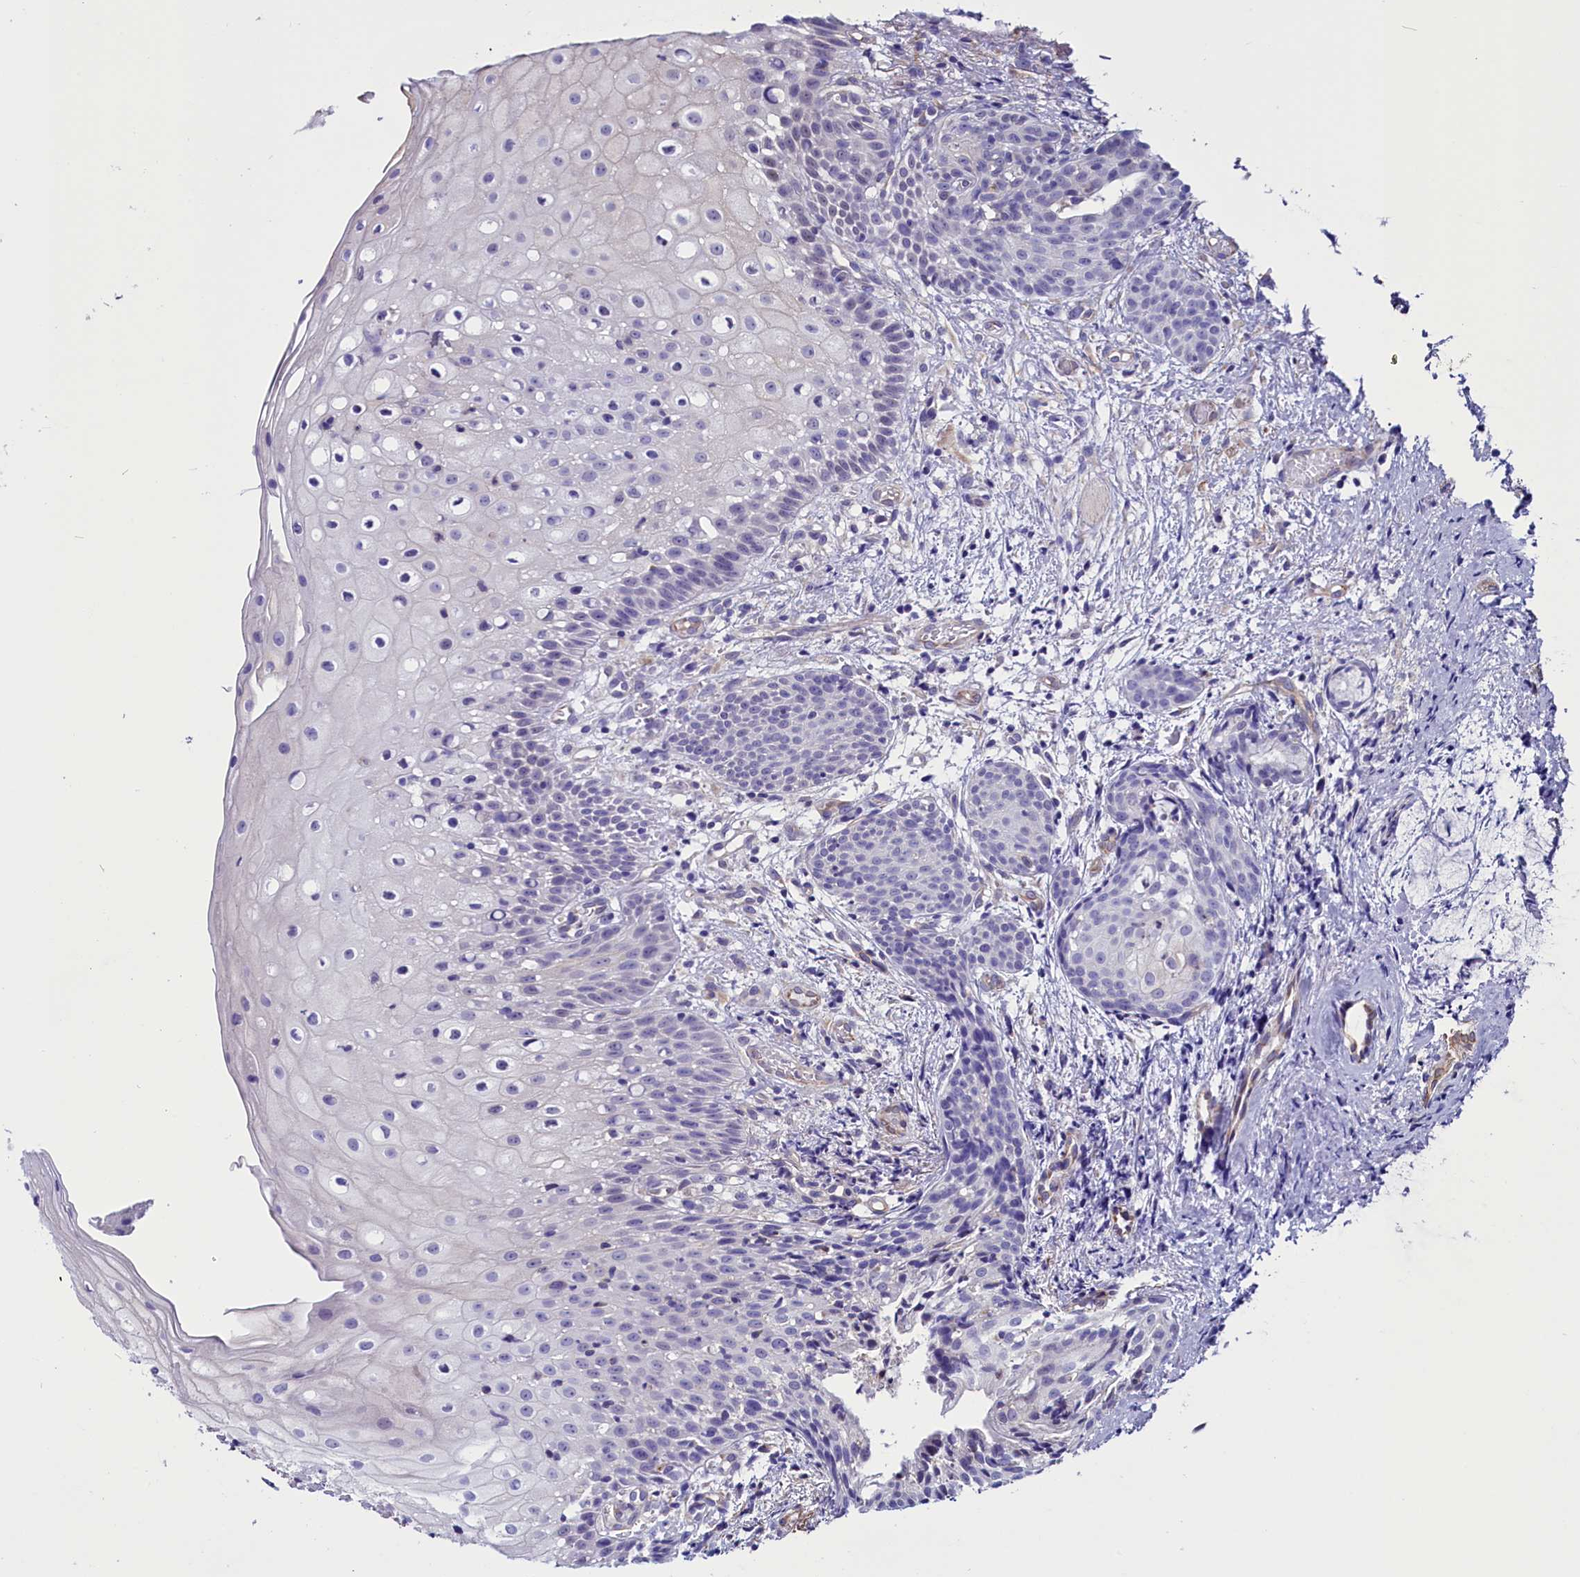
{"staining": {"intensity": "weak", "quantity": "<25%", "location": "cytoplasmic/membranous"}, "tissue": "oral mucosa", "cell_type": "Squamous epithelial cells", "image_type": "normal", "snomed": [{"axis": "morphology", "description": "Normal tissue, NOS"}, {"axis": "topography", "description": "Oral tissue"}], "caption": "Squamous epithelial cells are negative for protein expression in unremarkable human oral mucosa. Brightfield microscopy of IHC stained with DAB (3,3'-diaminobenzidine) (brown) and hematoxylin (blue), captured at high magnification.", "gene": "PDILT", "patient": {"sex": "female", "age": 69}}